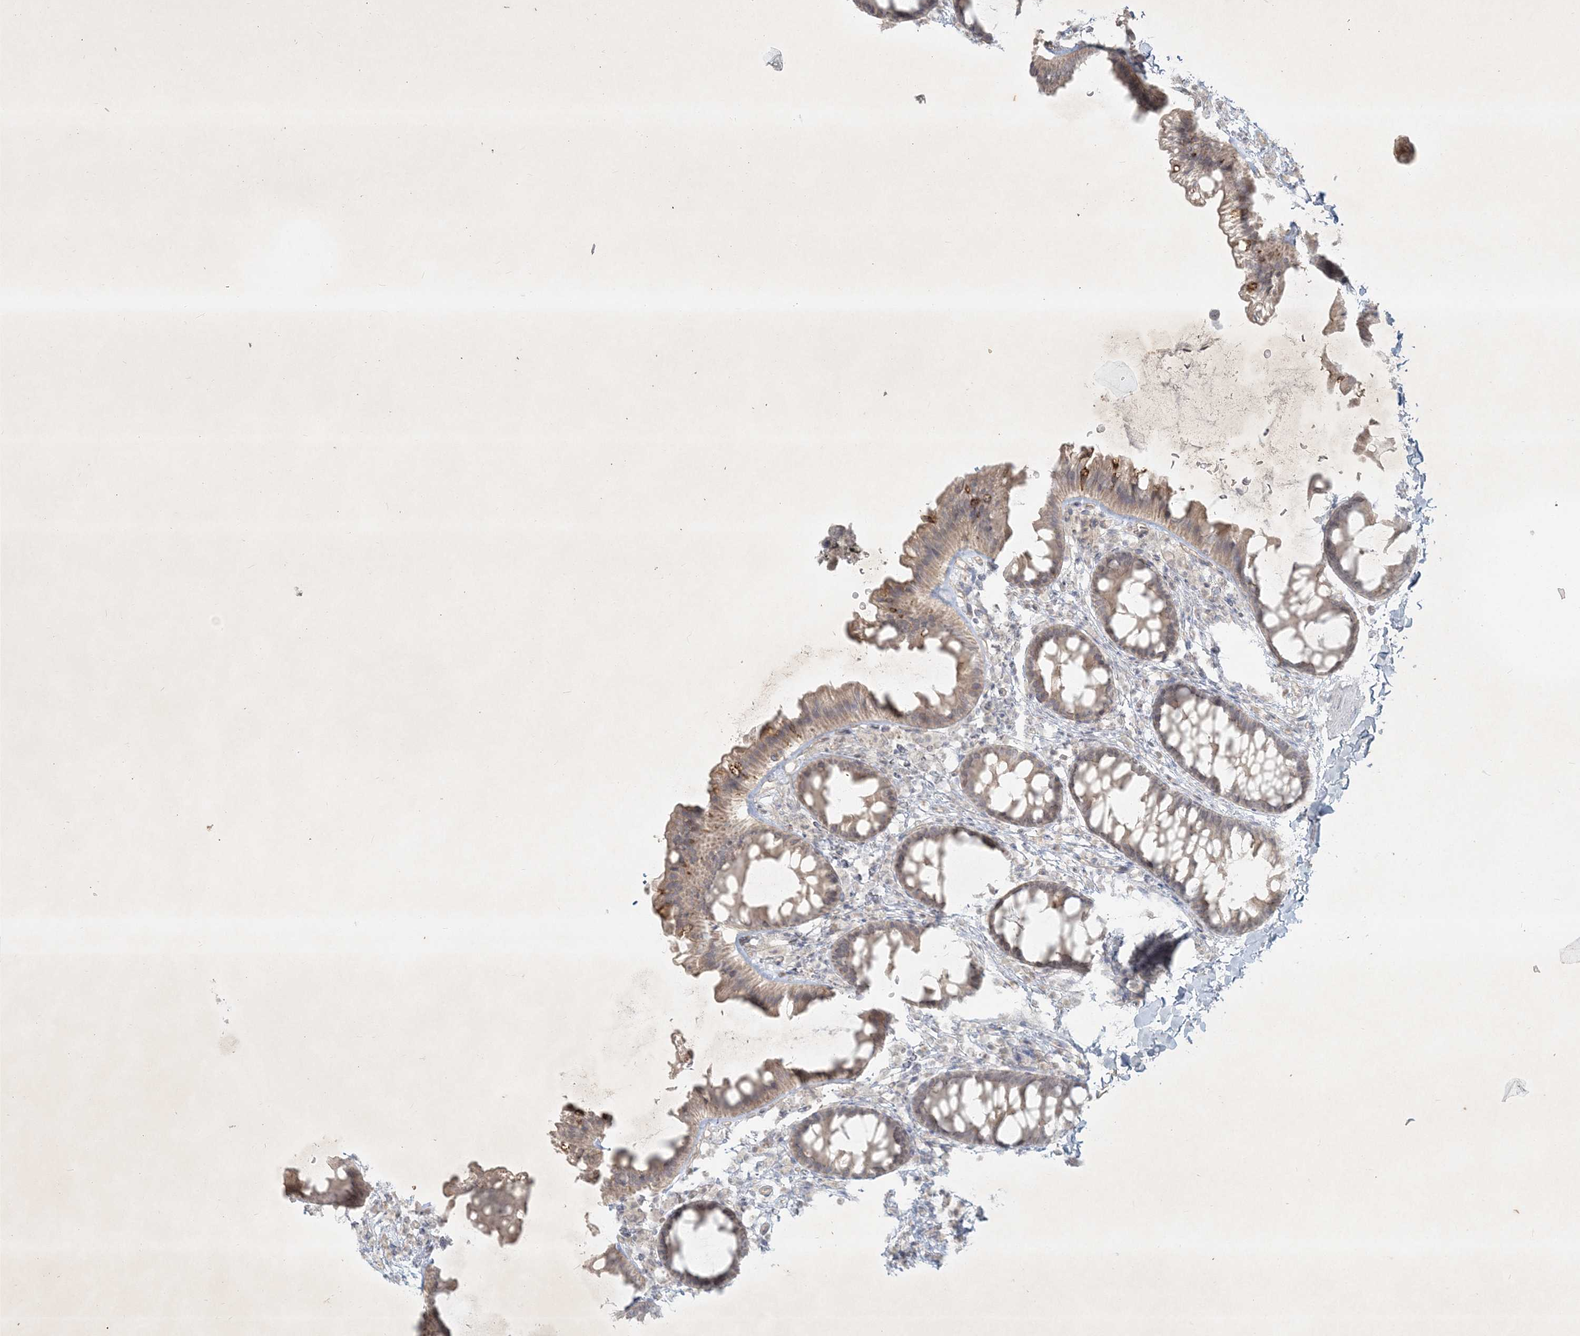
{"staining": {"intensity": "negative", "quantity": "none", "location": "none"}, "tissue": "colon", "cell_type": "Endothelial cells", "image_type": "normal", "snomed": [{"axis": "morphology", "description": "Normal tissue, NOS"}, {"axis": "topography", "description": "Colon"}], "caption": "Endothelial cells are negative for brown protein staining in benign colon. The staining was performed using DAB to visualize the protein expression in brown, while the nuclei were stained in blue with hematoxylin (Magnification: 20x).", "gene": "BOD1L2", "patient": {"sex": "female", "age": 62}}